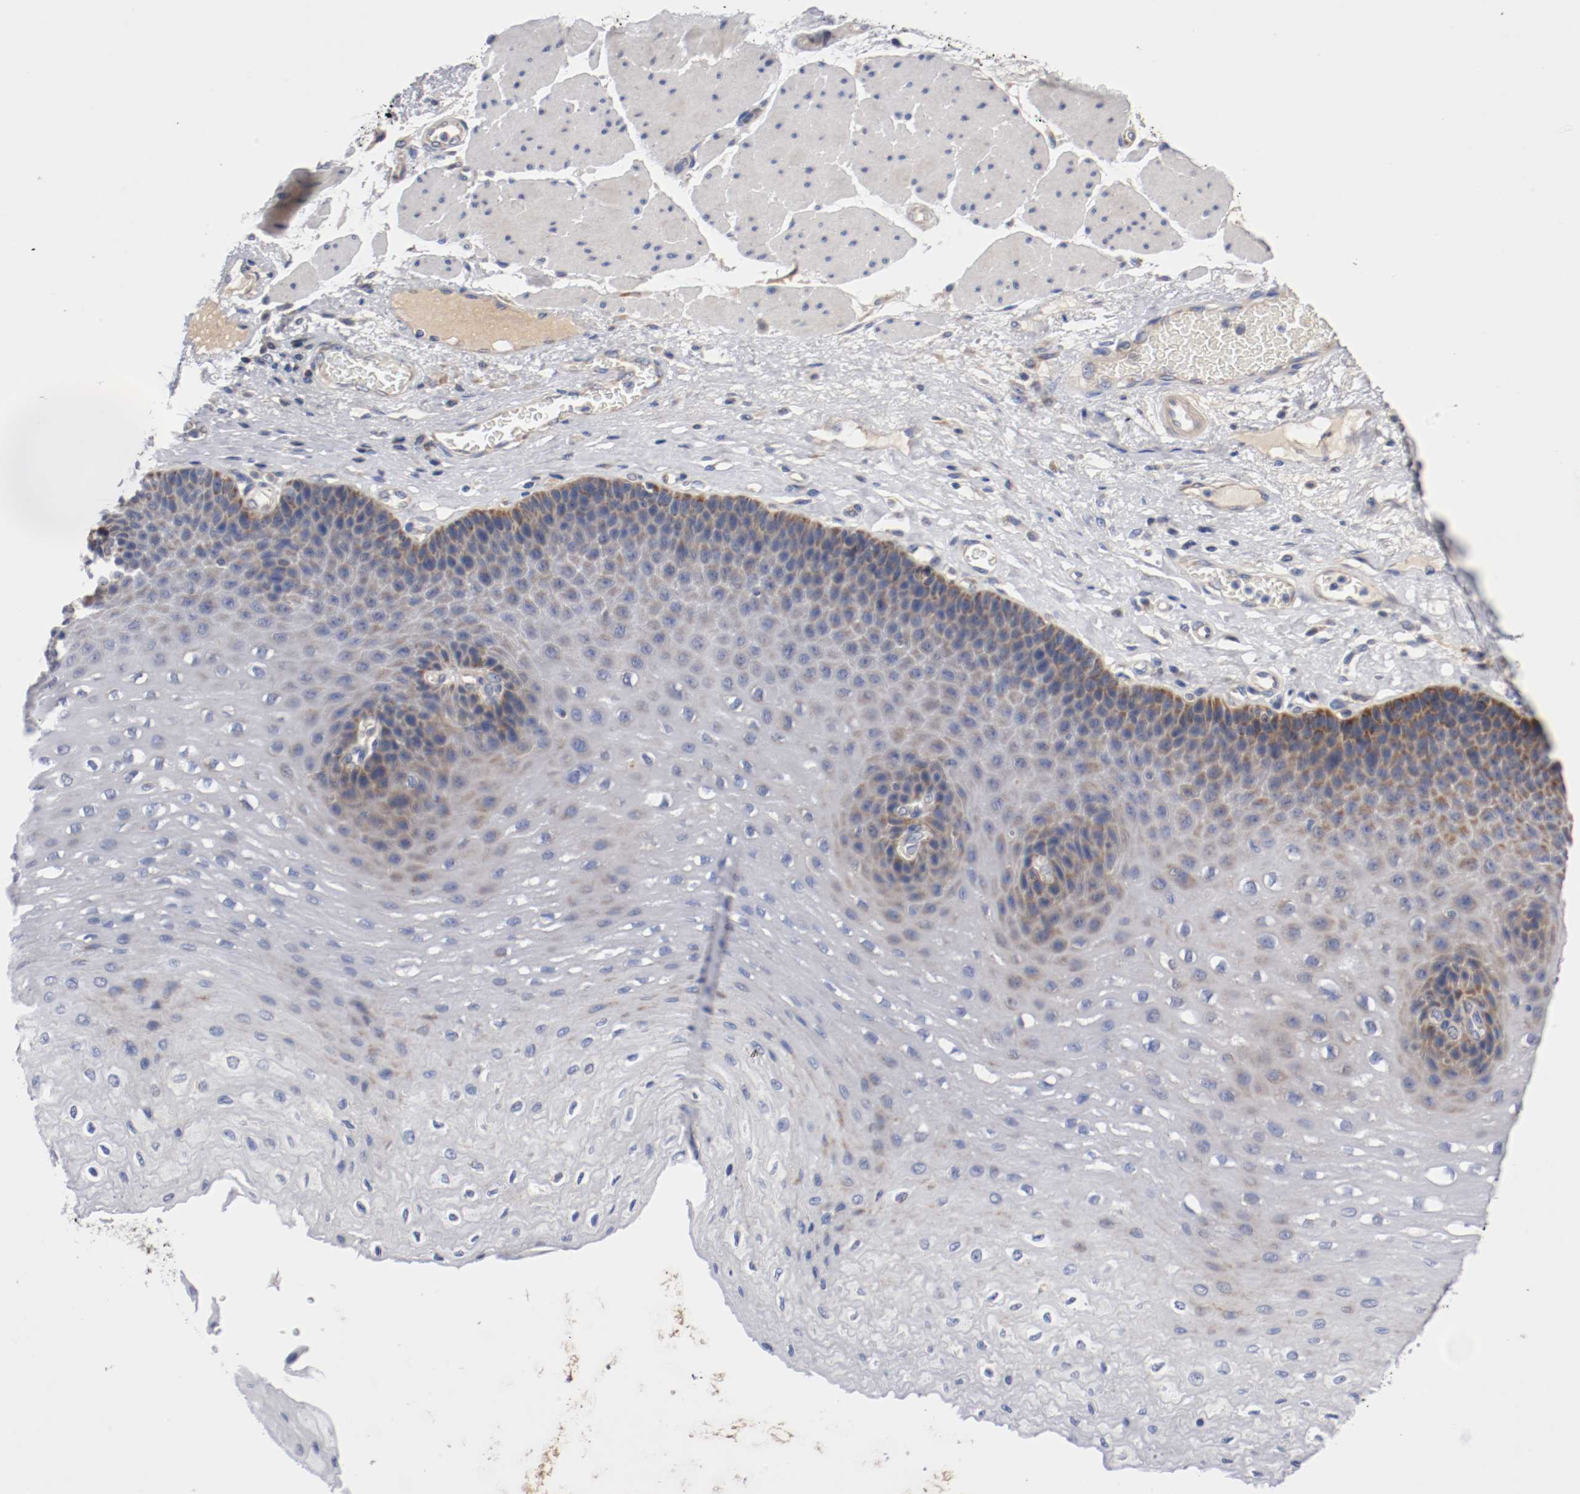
{"staining": {"intensity": "weak", "quantity": "<25%", "location": "cytoplasmic/membranous"}, "tissue": "esophagus", "cell_type": "Squamous epithelial cells", "image_type": "normal", "snomed": [{"axis": "morphology", "description": "Normal tissue, NOS"}, {"axis": "topography", "description": "Esophagus"}], "caption": "Immunohistochemical staining of normal esophagus reveals no significant staining in squamous epithelial cells.", "gene": "PCSK6", "patient": {"sex": "female", "age": 72}}